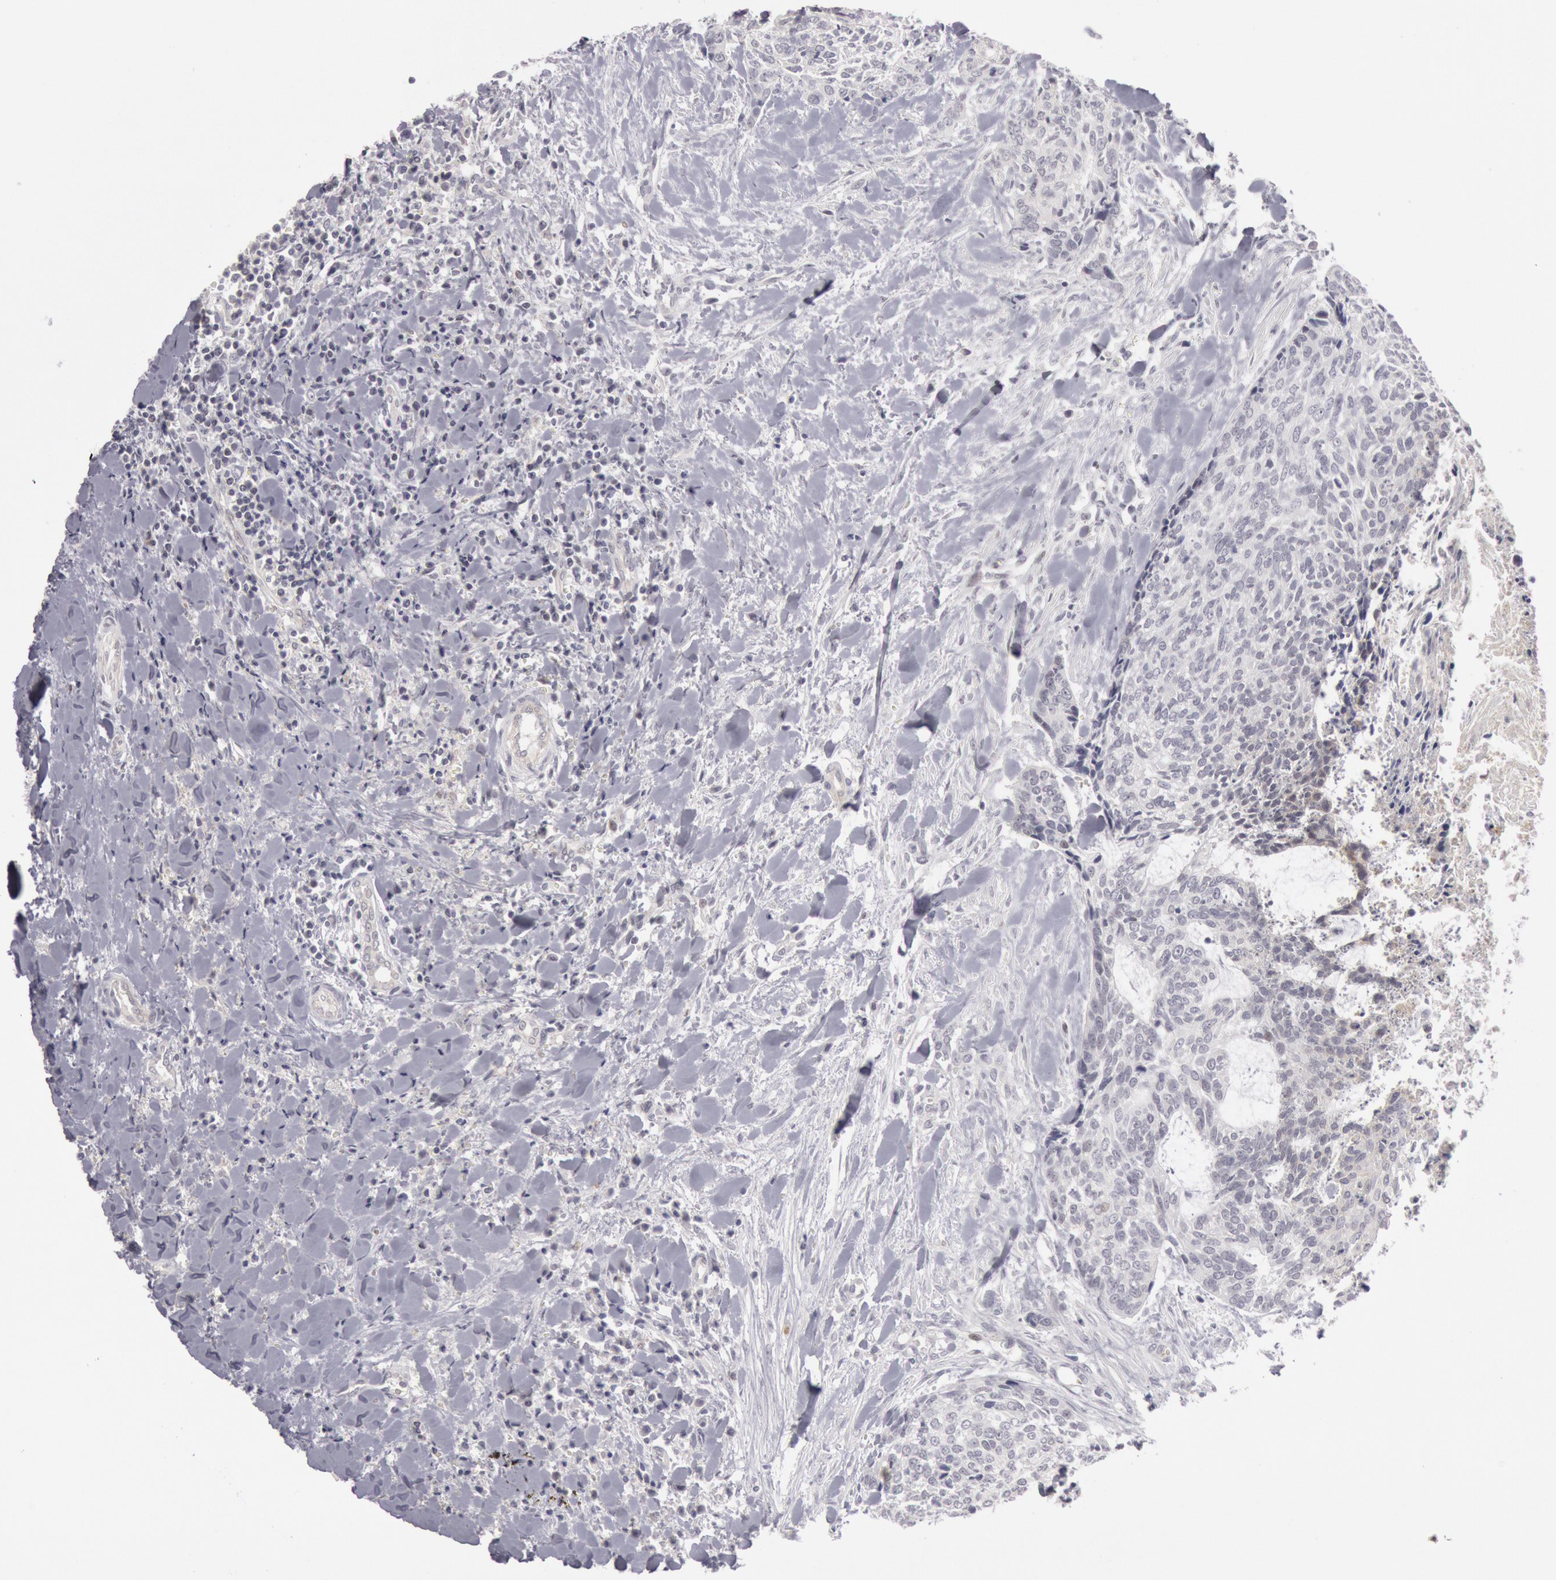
{"staining": {"intensity": "negative", "quantity": "none", "location": "none"}, "tissue": "head and neck cancer", "cell_type": "Tumor cells", "image_type": "cancer", "snomed": [{"axis": "morphology", "description": "Squamous cell carcinoma, NOS"}, {"axis": "topography", "description": "Salivary gland"}, {"axis": "topography", "description": "Head-Neck"}], "caption": "Head and neck cancer was stained to show a protein in brown. There is no significant staining in tumor cells.", "gene": "JOSD1", "patient": {"sex": "male", "age": 70}}